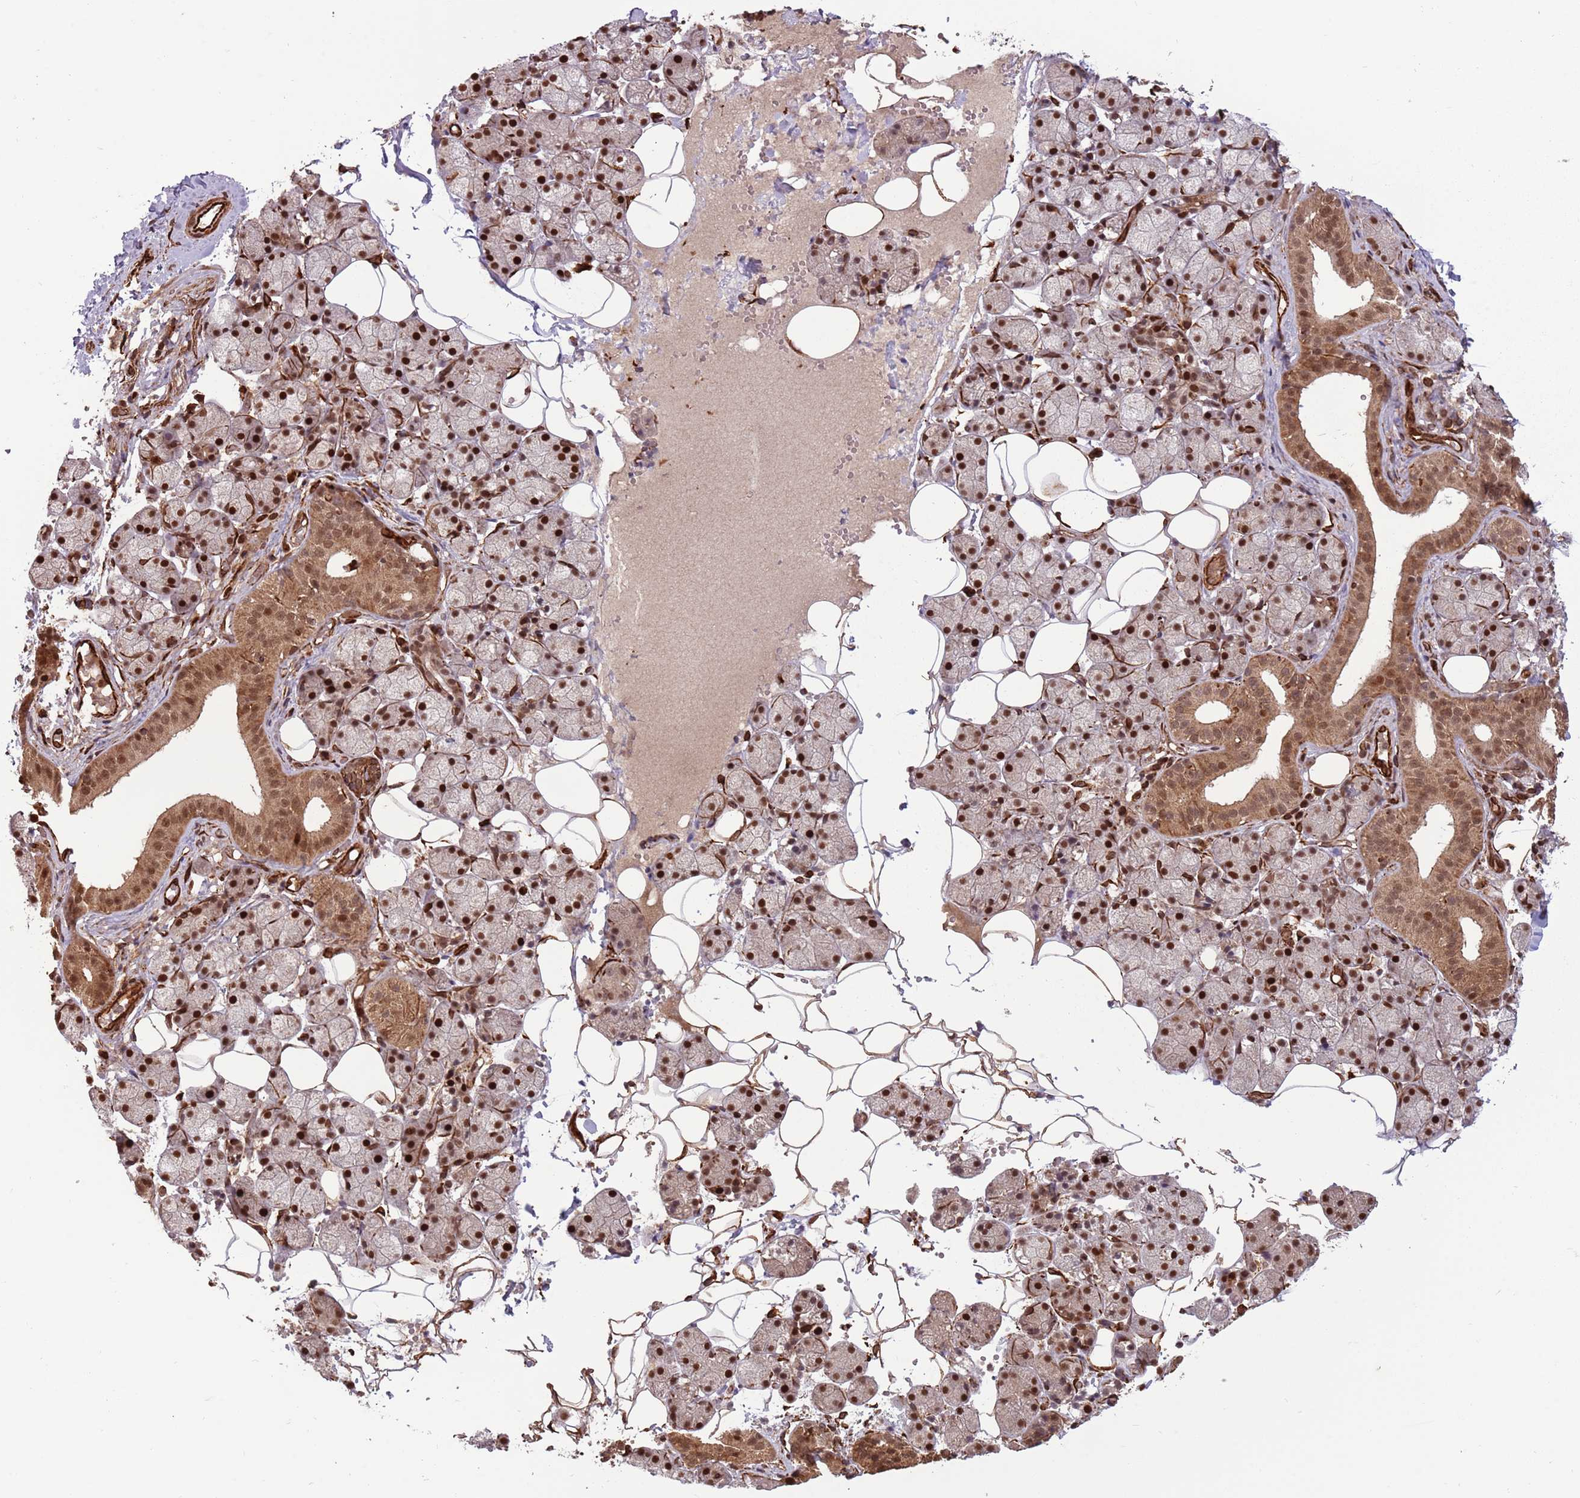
{"staining": {"intensity": "strong", "quantity": ">75%", "location": "cytoplasmic/membranous,nuclear"}, "tissue": "salivary gland", "cell_type": "Glandular cells", "image_type": "normal", "snomed": [{"axis": "morphology", "description": "Normal tissue, NOS"}, {"axis": "topography", "description": "Salivary gland"}], "caption": "A photomicrograph of salivary gland stained for a protein demonstrates strong cytoplasmic/membranous,nuclear brown staining in glandular cells.", "gene": "ADAMTS3", "patient": {"sex": "female", "age": 33}}